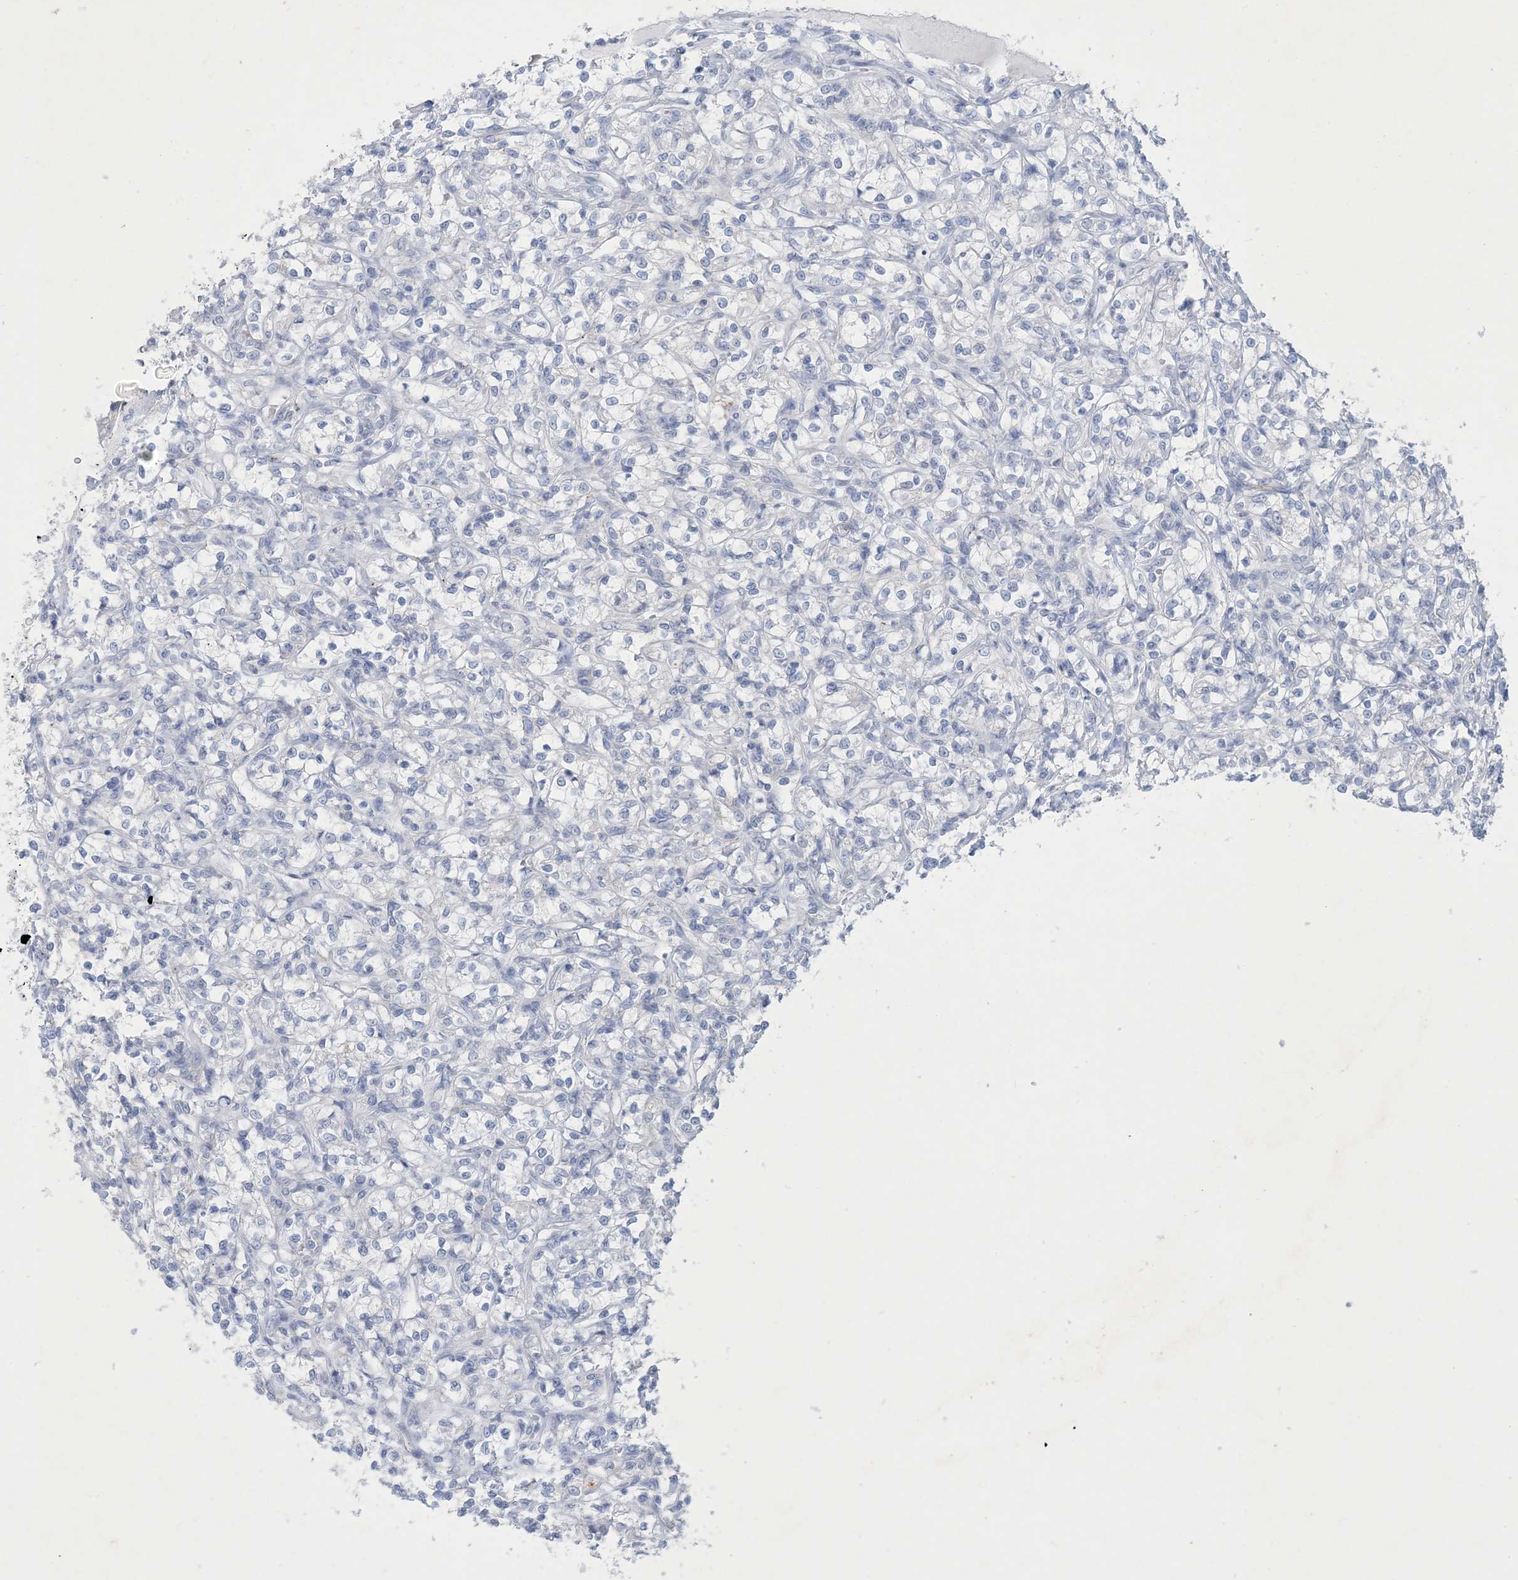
{"staining": {"intensity": "negative", "quantity": "none", "location": "none"}, "tissue": "renal cancer", "cell_type": "Tumor cells", "image_type": "cancer", "snomed": [{"axis": "morphology", "description": "Adenocarcinoma, NOS"}, {"axis": "topography", "description": "Kidney"}], "caption": "DAB immunohistochemical staining of adenocarcinoma (renal) displays no significant positivity in tumor cells. The staining was performed using DAB (3,3'-diaminobenzidine) to visualize the protein expression in brown, while the nuclei were stained in blue with hematoxylin (Magnification: 20x).", "gene": "GABRG1", "patient": {"sex": "female", "age": 69}}